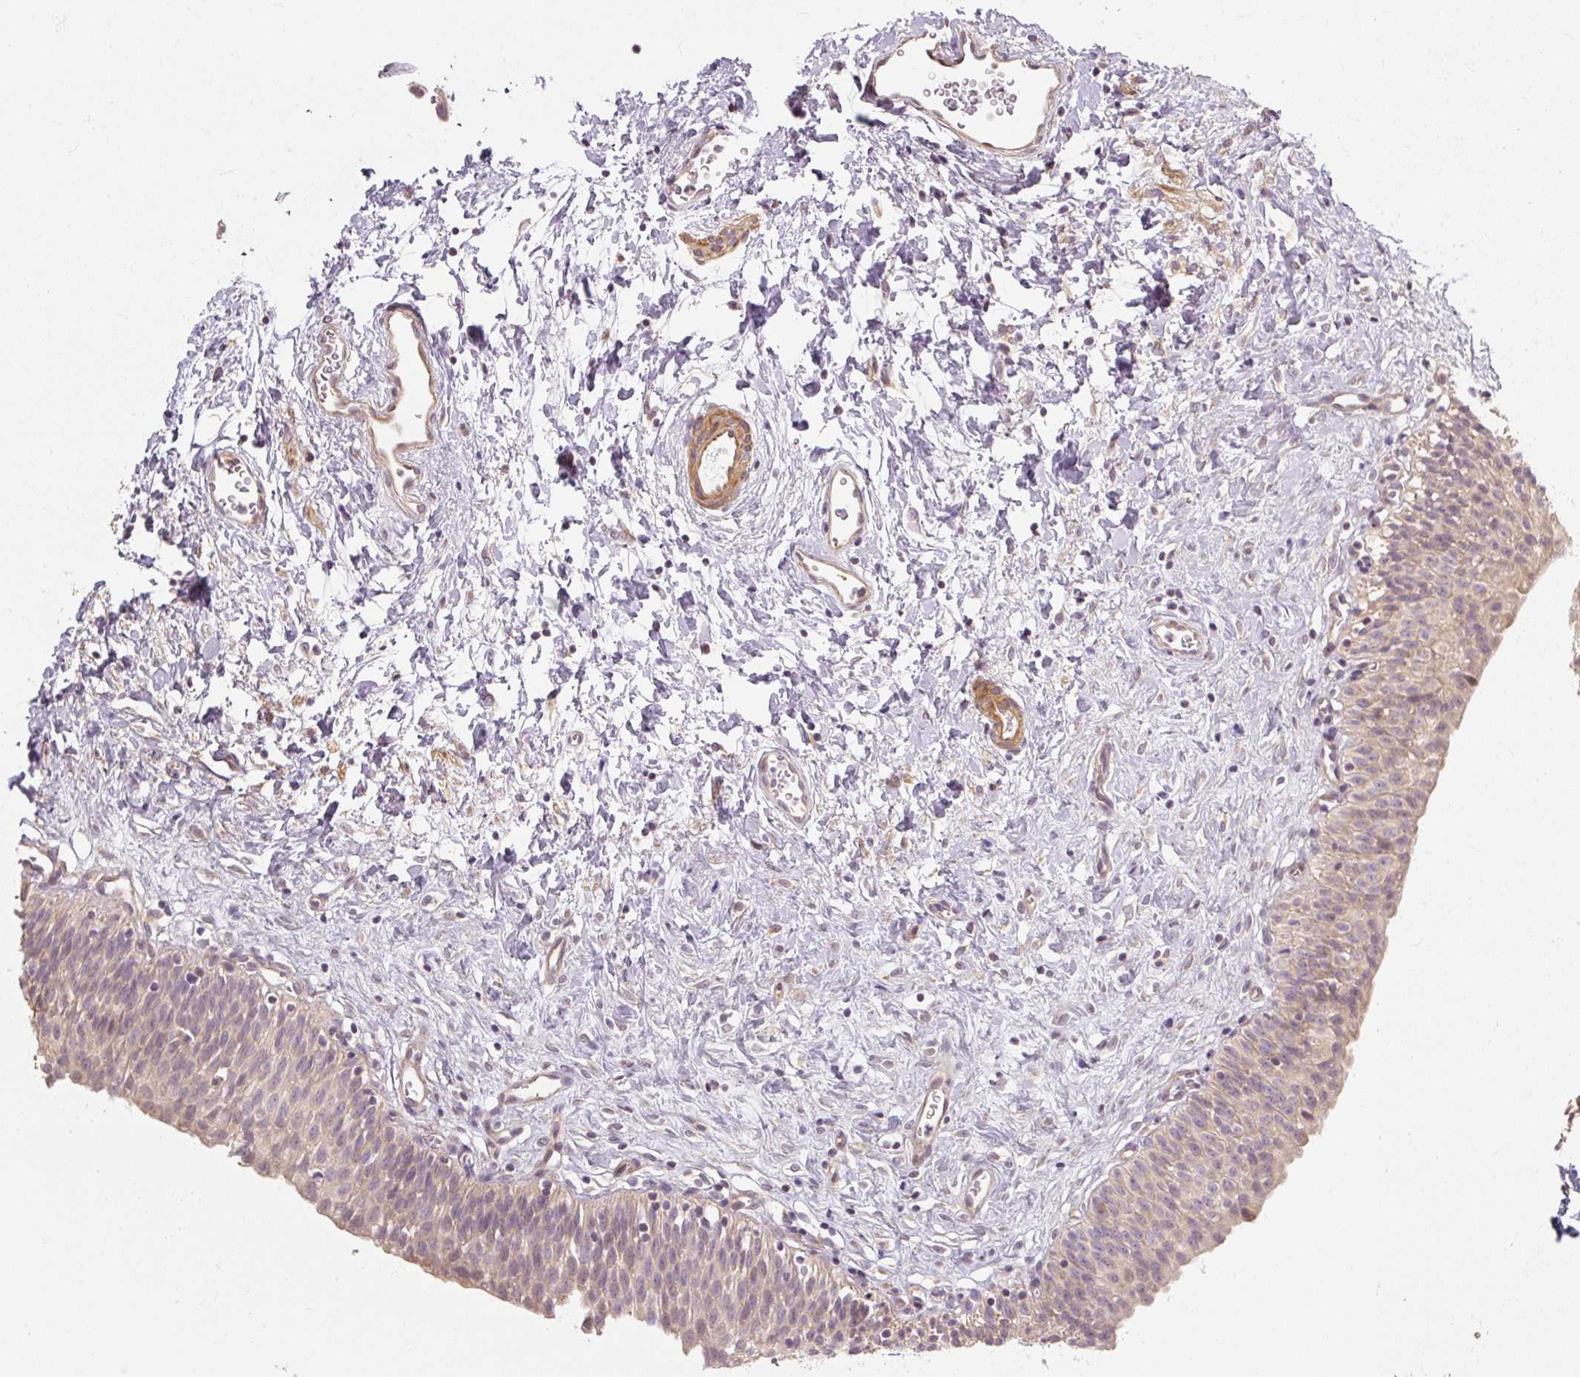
{"staining": {"intensity": "weak", "quantity": "<25%", "location": "cytoplasmic/membranous"}, "tissue": "urinary bladder", "cell_type": "Urothelial cells", "image_type": "normal", "snomed": [{"axis": "morphology", "description": "Normal tissue, NOS"}, {"axis": "topography", "description": "Urinary bladder"}], "caption": "Urinary bladder stained for a protein using immunohistochemistry (IHC) reveals no expression urothelial cells.", "gene": "RB1CC1", "patient": {"sex": "male", "age": 51}}